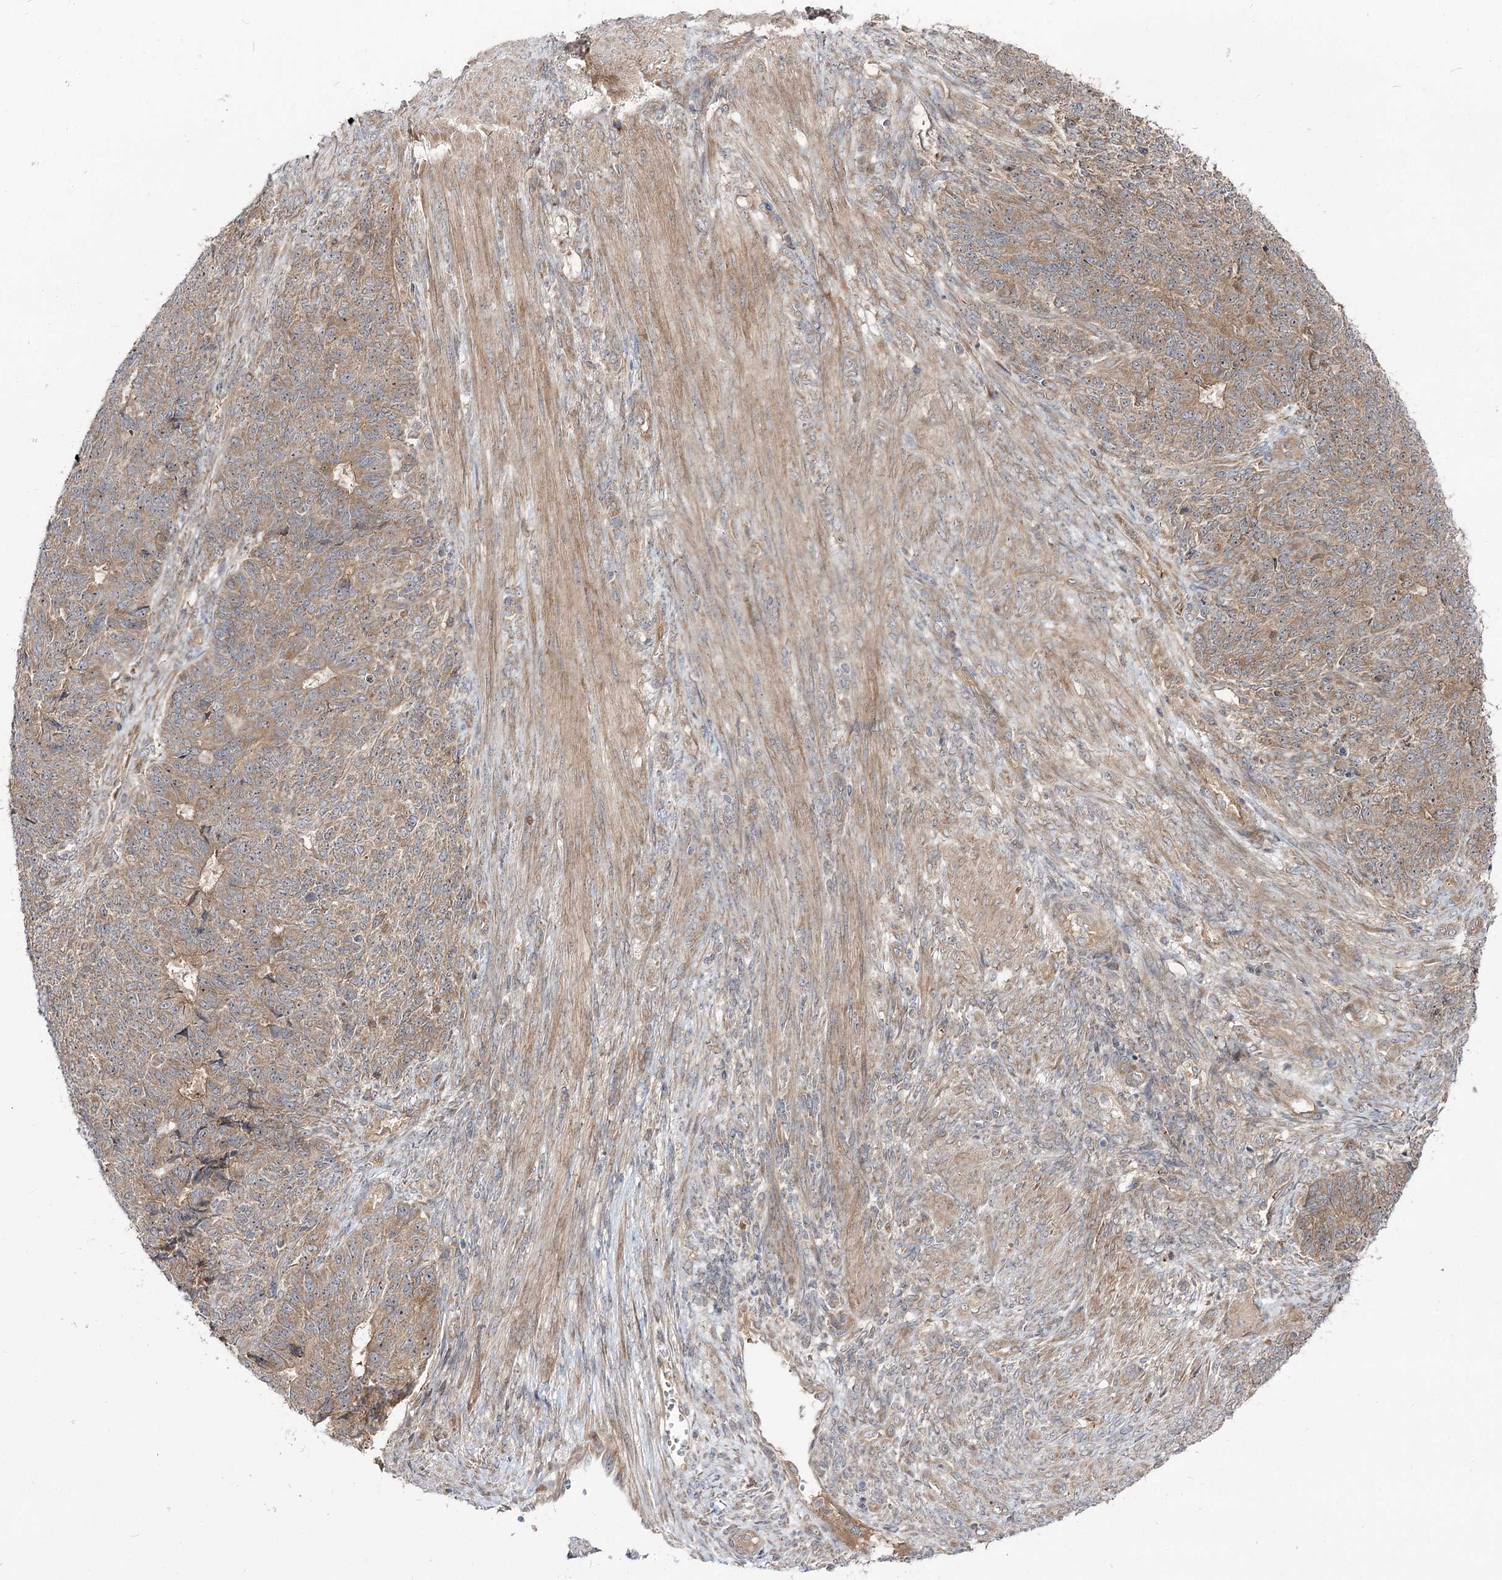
{"staining": {"intensity": "moderate", "quantity": ">75%", "location": "cytoplasmic/membranous"}, "tissue": "endometrial cancer", "cell_type": "Tumor cells", "image_type": "cancer", "snomed": [{"axis": "morphology", "description": "Adenocarcinoma, NOS"}, {"axis": "topography", "description": "Endometrium"}], "caption": "Immunohistochemical staining of human endometrial cancer shows moderate cytoplasmic/membranous protein expression in approximately >75% of tumor cells.", "gene": "C11orf80", "patient": {"sex": "female", "age": 32}}